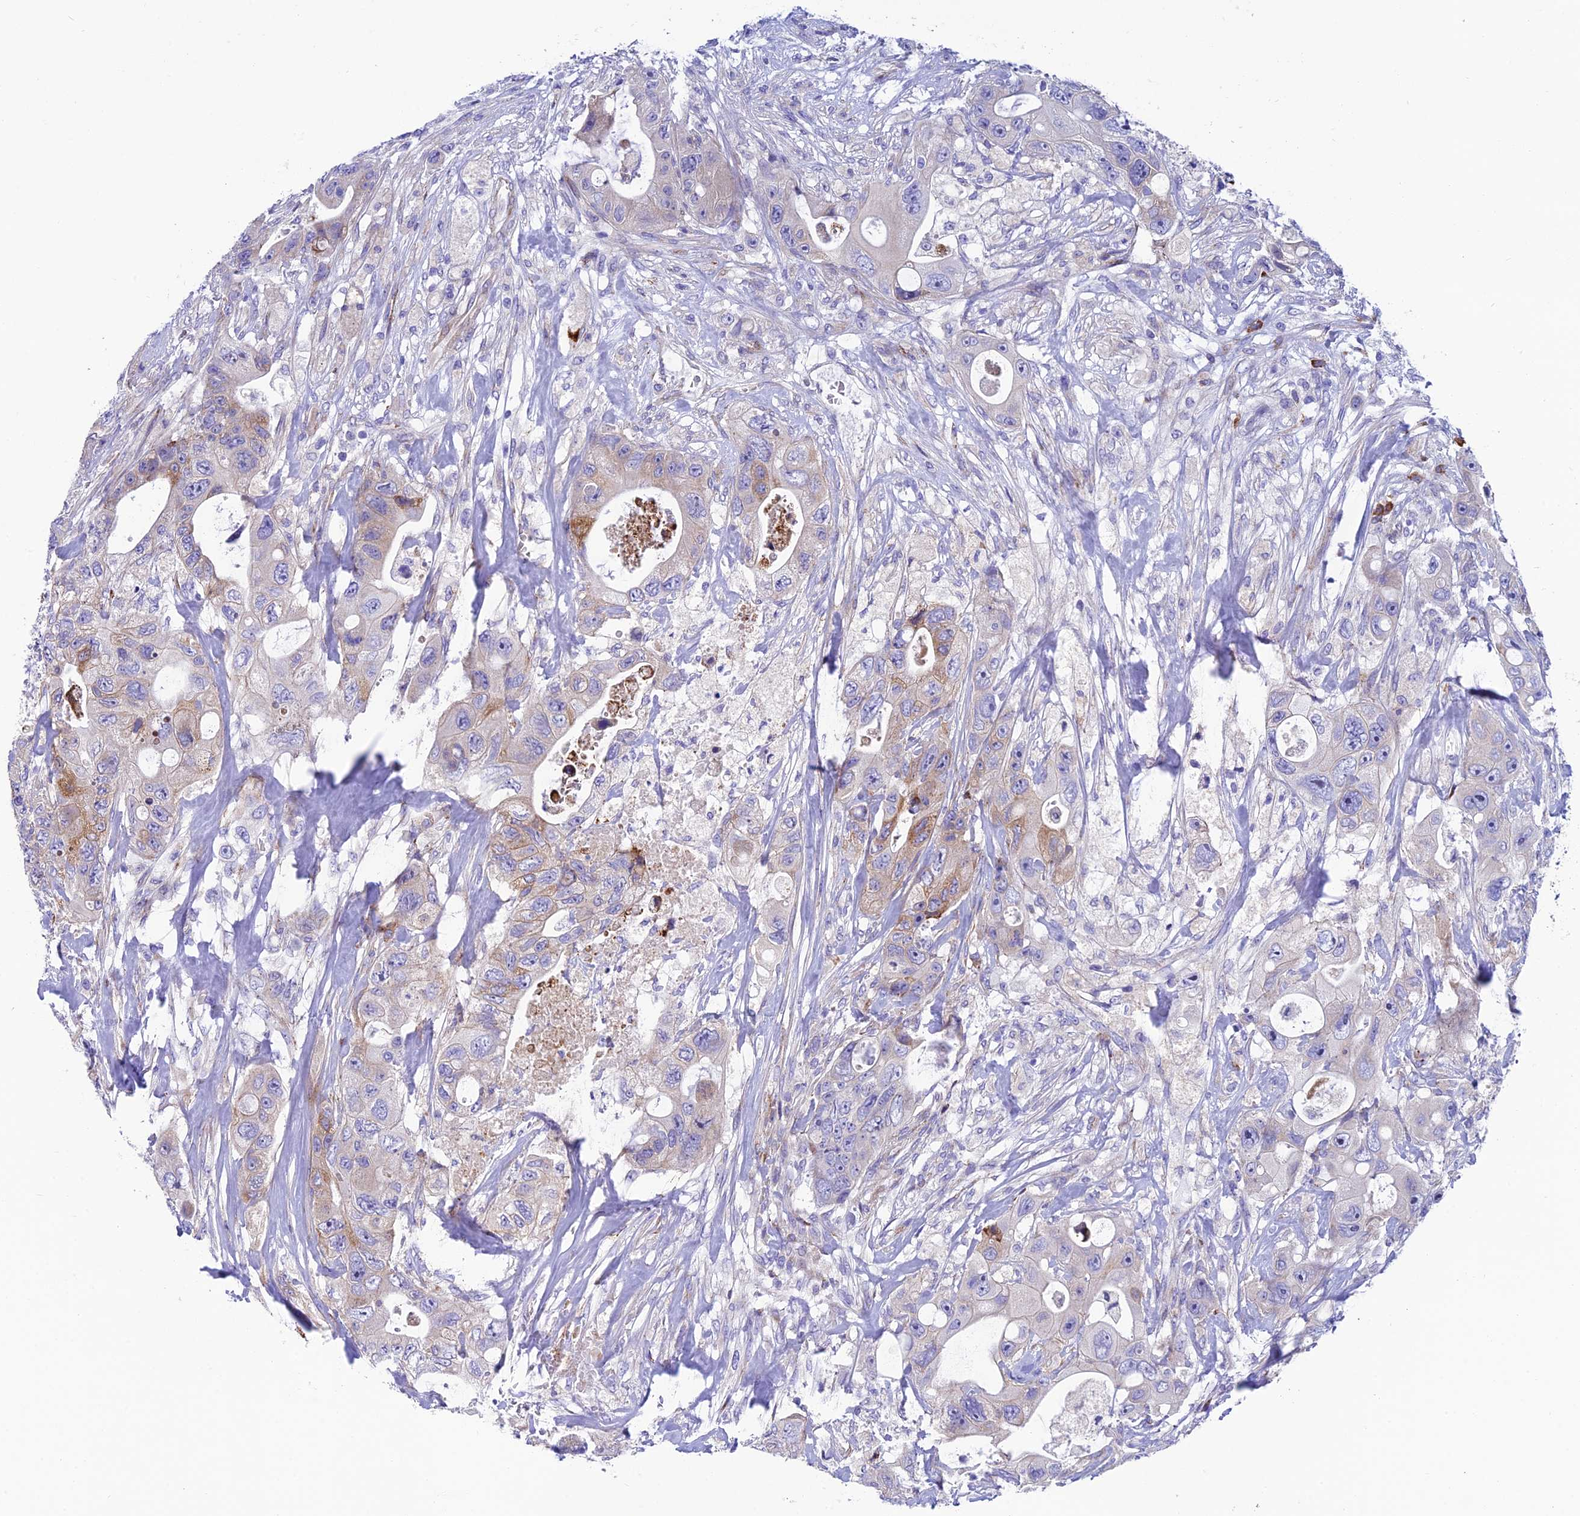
{"staining": {"intensity": "moderate", "quantity": "<25%", "location": "cytoplasmic/membranous"}, "tissue": "colorectal cancer", "cell_type": "Tumor cells", "image_type": "cancer", "snomed": [{"axis": "morphology", "description": "Adenocarcinoma, NOS"}, {"axis": "topography", "description": "Colon"}], "caption": "Immunohistochemical staining of adenocarcinoma (colorectal) exhibits low levels of moderate cytoplasmic/membranous protein expression in about <25% of tumor cells. (IHC, brightfield microscopy, high magnification).", "gene": "MACIR", "patient": {"sex": "female", "age": 46}}